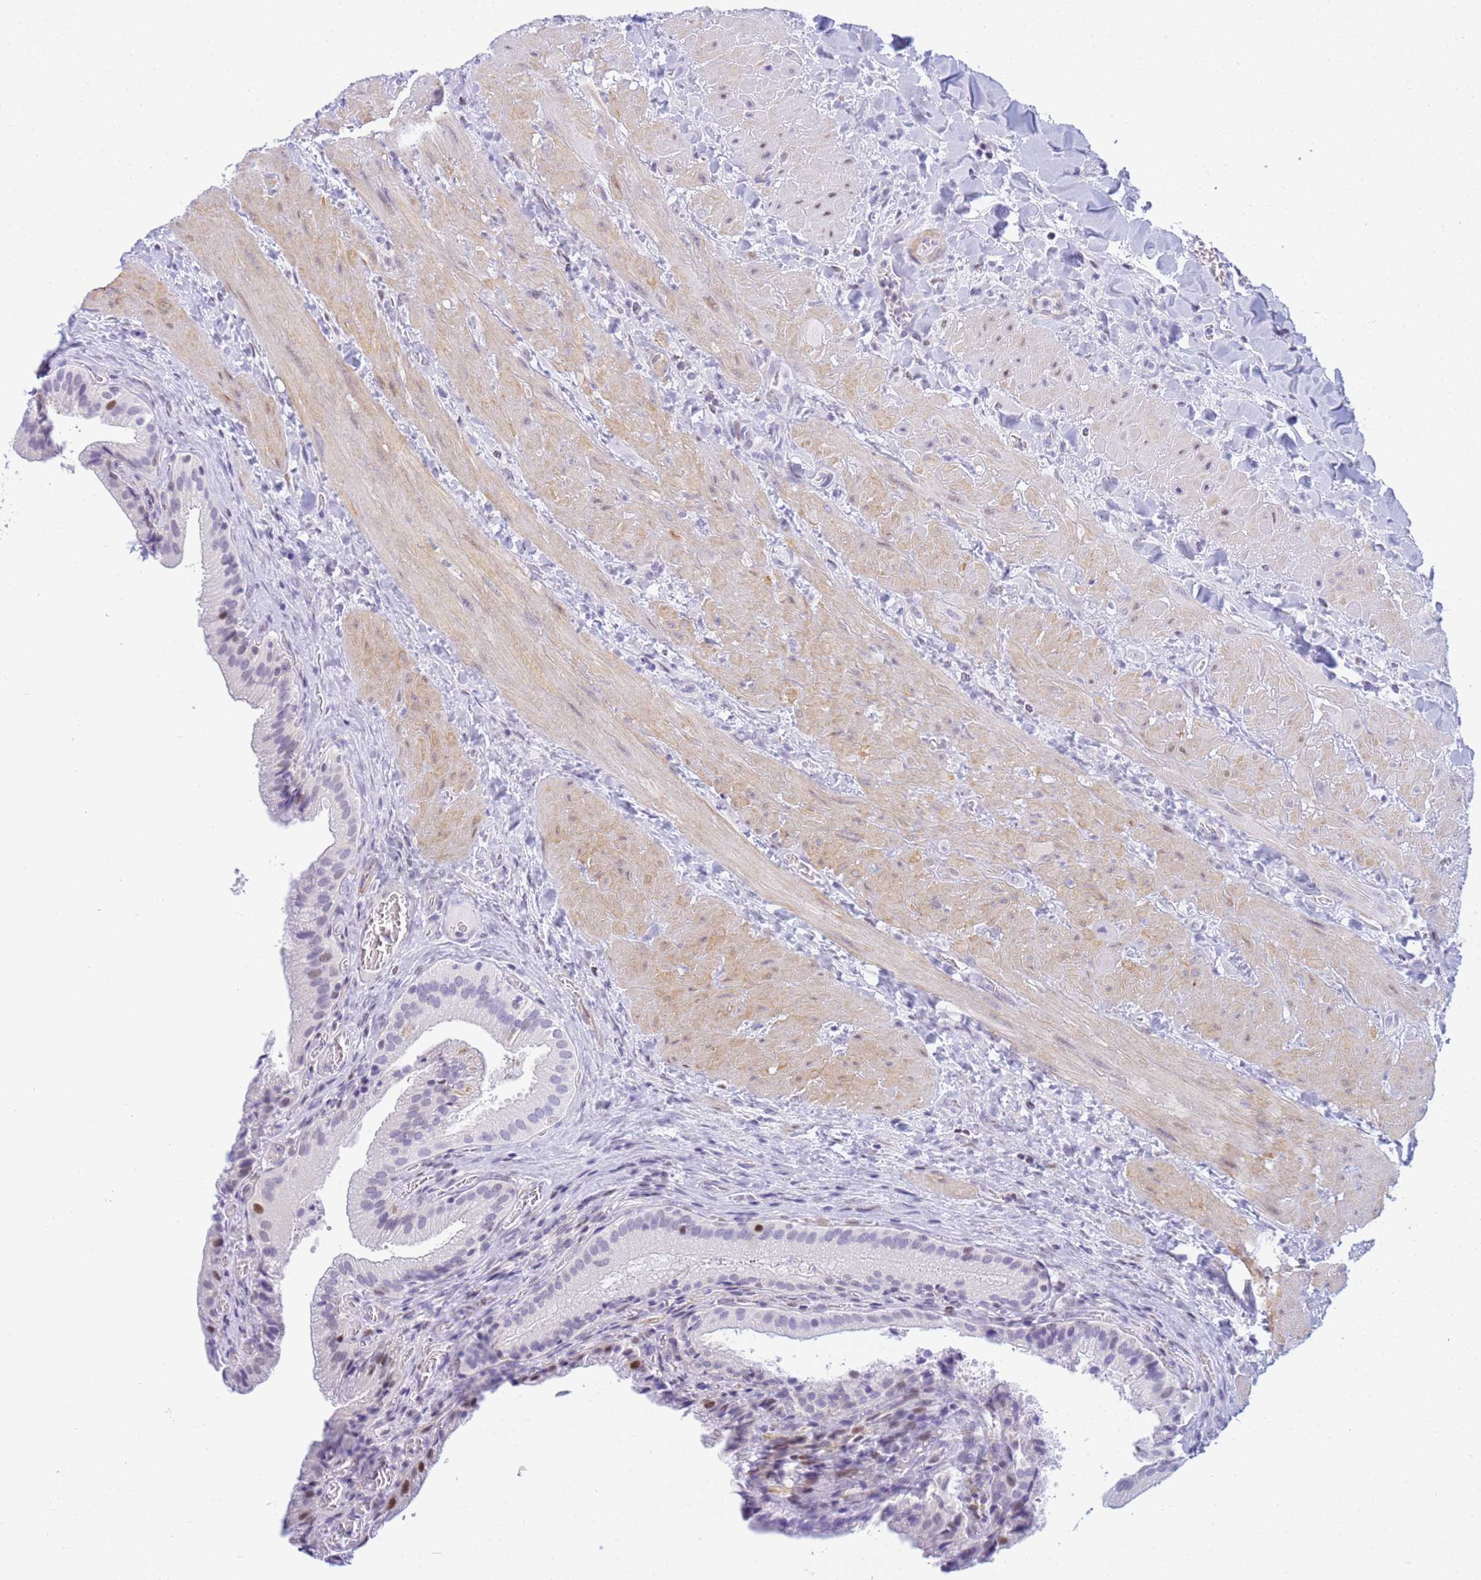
{"staining": {"intensity": "negative", "quantity": "none", "location": "none"}, "tissue": "gallbladder", "cell_type": "Glandular cells", "image_type": "normal", "snomed": [{"axis": "morphology", "description": "Normal tissue, NOS"}, {"axis": "topography", "description": "Gallbladder"}], "caption": "DAB (3,3'-diaminobenzidine) immunohistochemical staining of benign human gallbladder displays no significant expression in glandular cells.", "gene": "SNX20", "patient": {"sex": "male", "age": 24}}